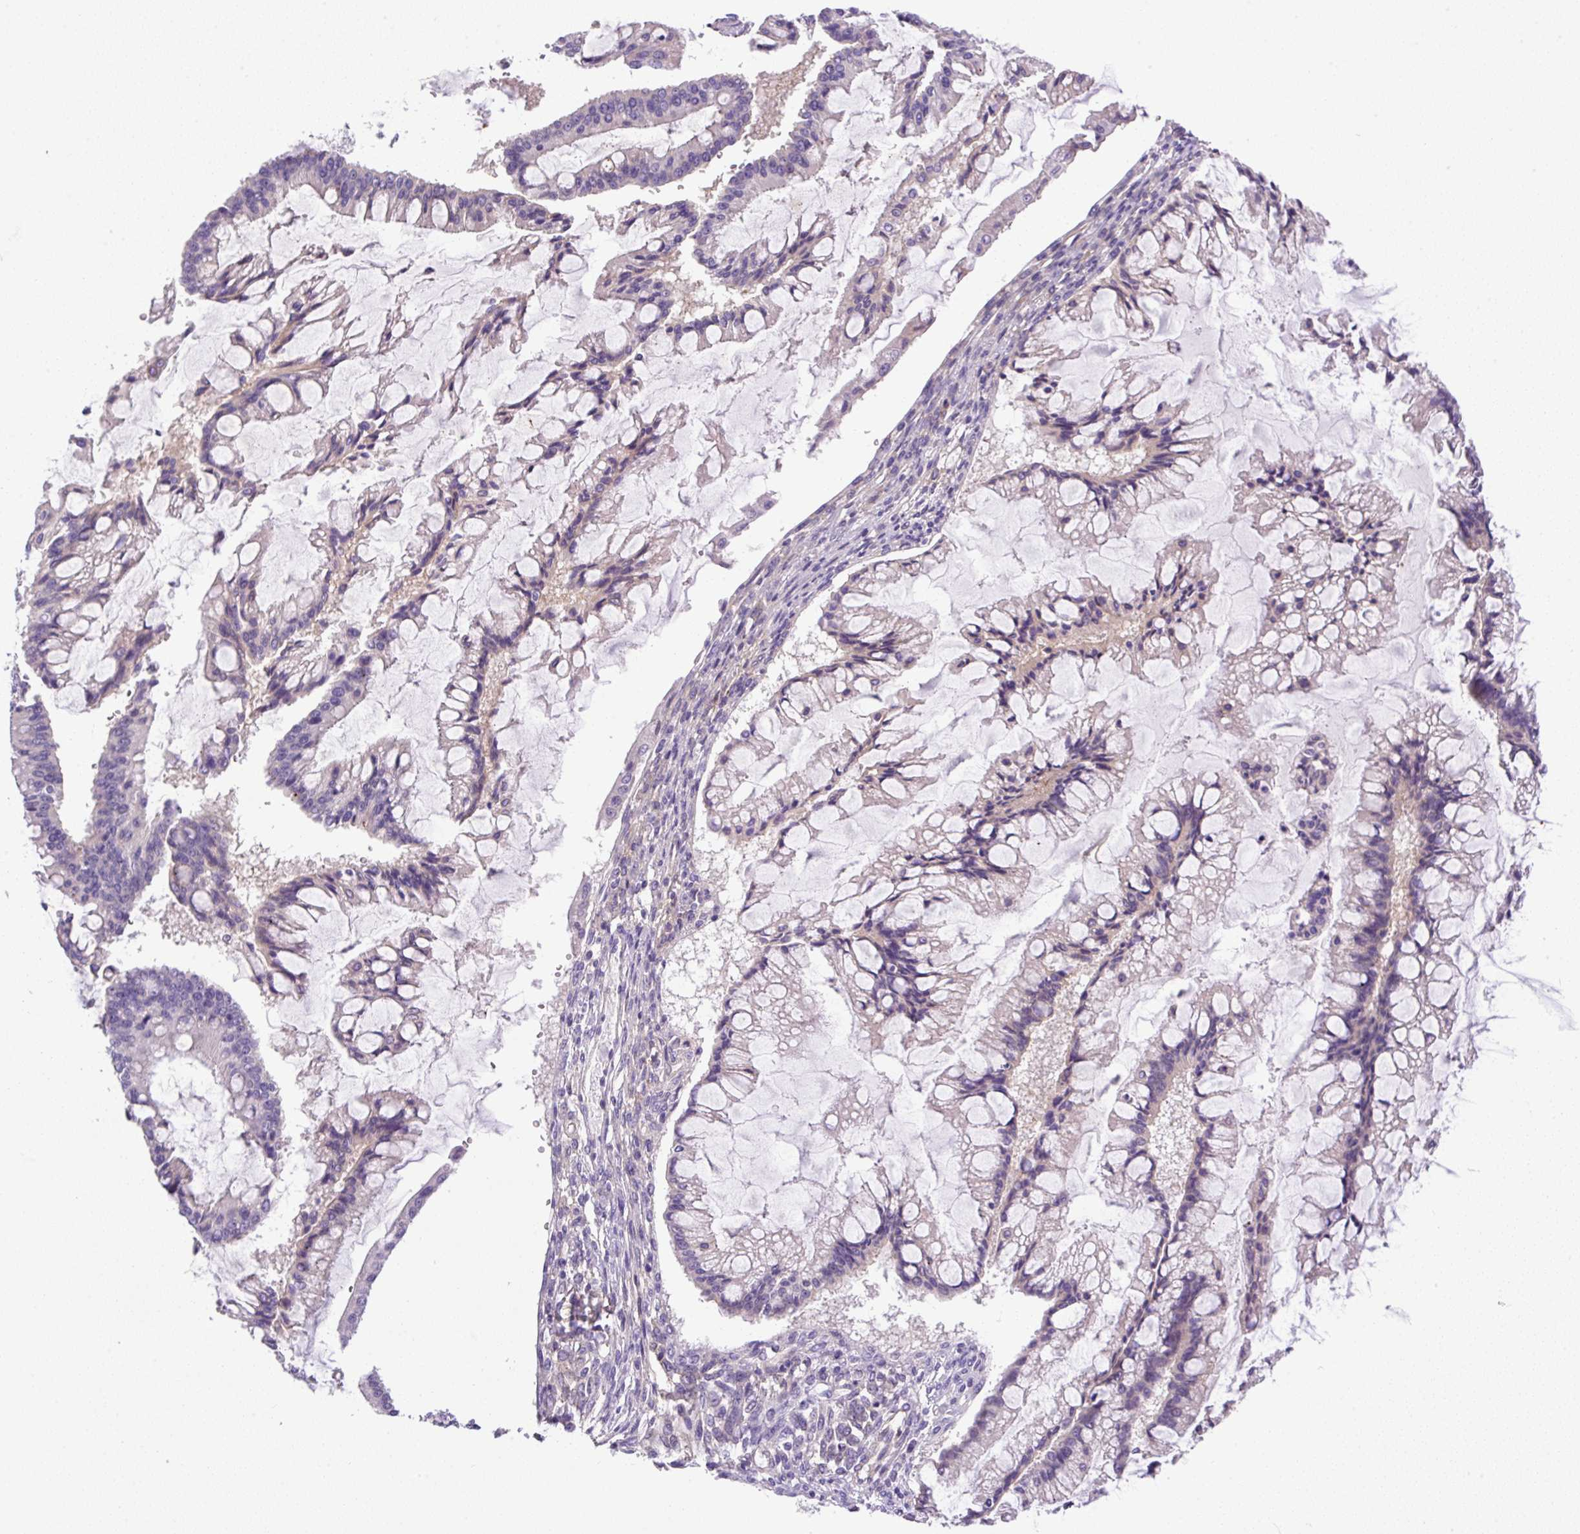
{"staining": {"intensity": "negative", "quantity": "none", "location": "none"}, "tissue": "ovarian cancer", "cell_type": "Tumor cells", "image_type": "cancer", "snomed": [{"axis": "morphology", "description": "Cystadenocarcinoma, mucinous, NOS"}, {"axis": "topography", "description": "Ovary"}], "caption": "DAB (3,3'-diaminobenzidine) immunohistochemical staining of ovarian cancer (mucinous cystadenocarcinoma) exhibits no significant expression in tumor cells.", "gene": "NPTN", "patient": {"sex": "female", "age": 73}}